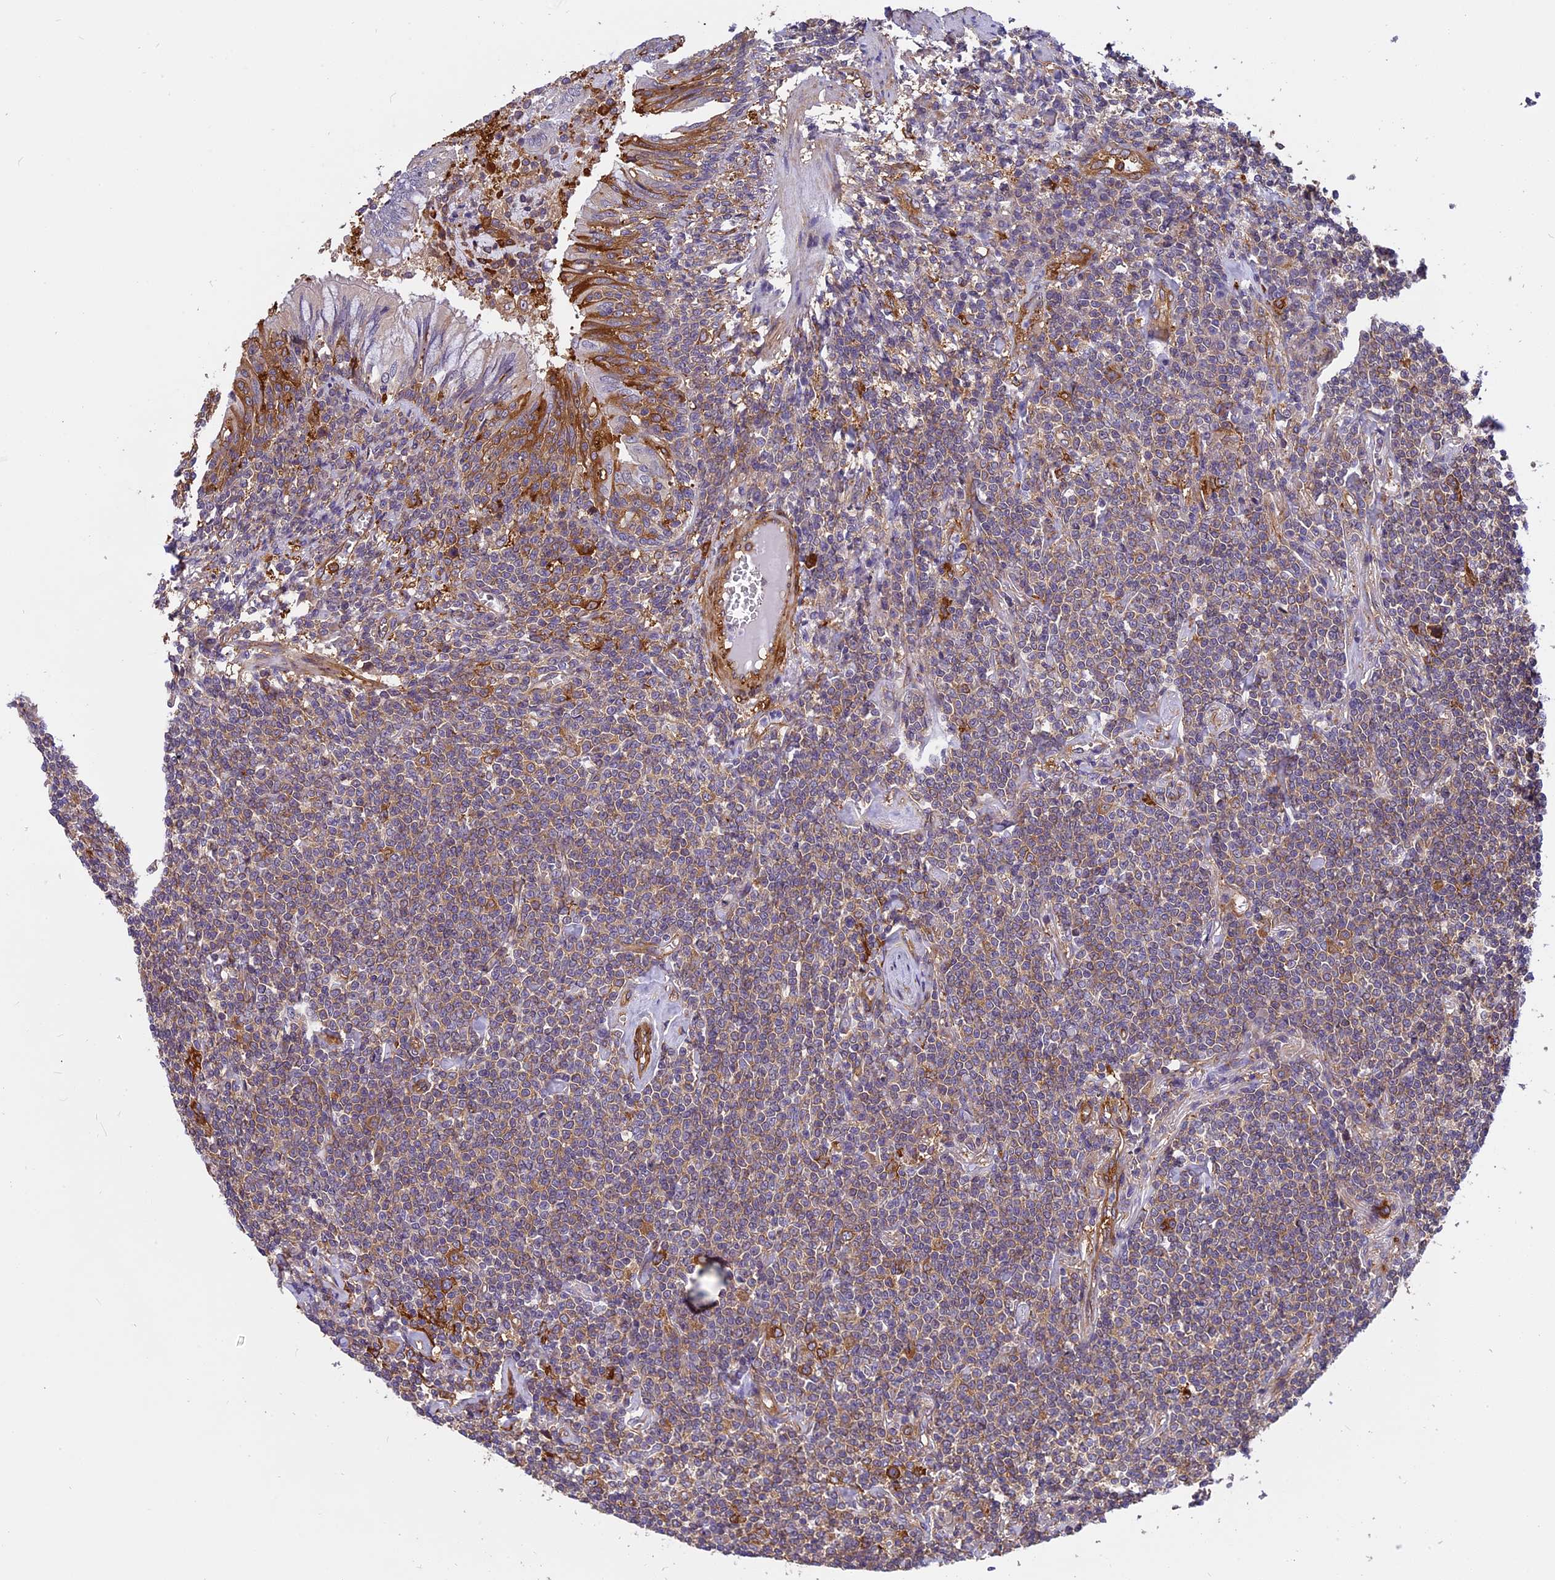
{"staining": {"intensity": "weak", "quantity": "25%-75%", "location": "cytoplasmic/membranous"}, "tissue": "lymphoma", "cell_type": "Tumor cells", "image_type": "cancer", "snomed": [{"axis": "morphology", "description": "Malignant lymphoma, non-Hodgkin's type, Low grade"}, {"axis": "topography", "description": "Lung"}], "caption": "Protein staining demonstrates weak cytoplasmic/membranous expression in about 25%-75% of tumor cells in lymphoma.", "gene": "EHBP1L1", "patient": {"sex": "female", "age": 71}}